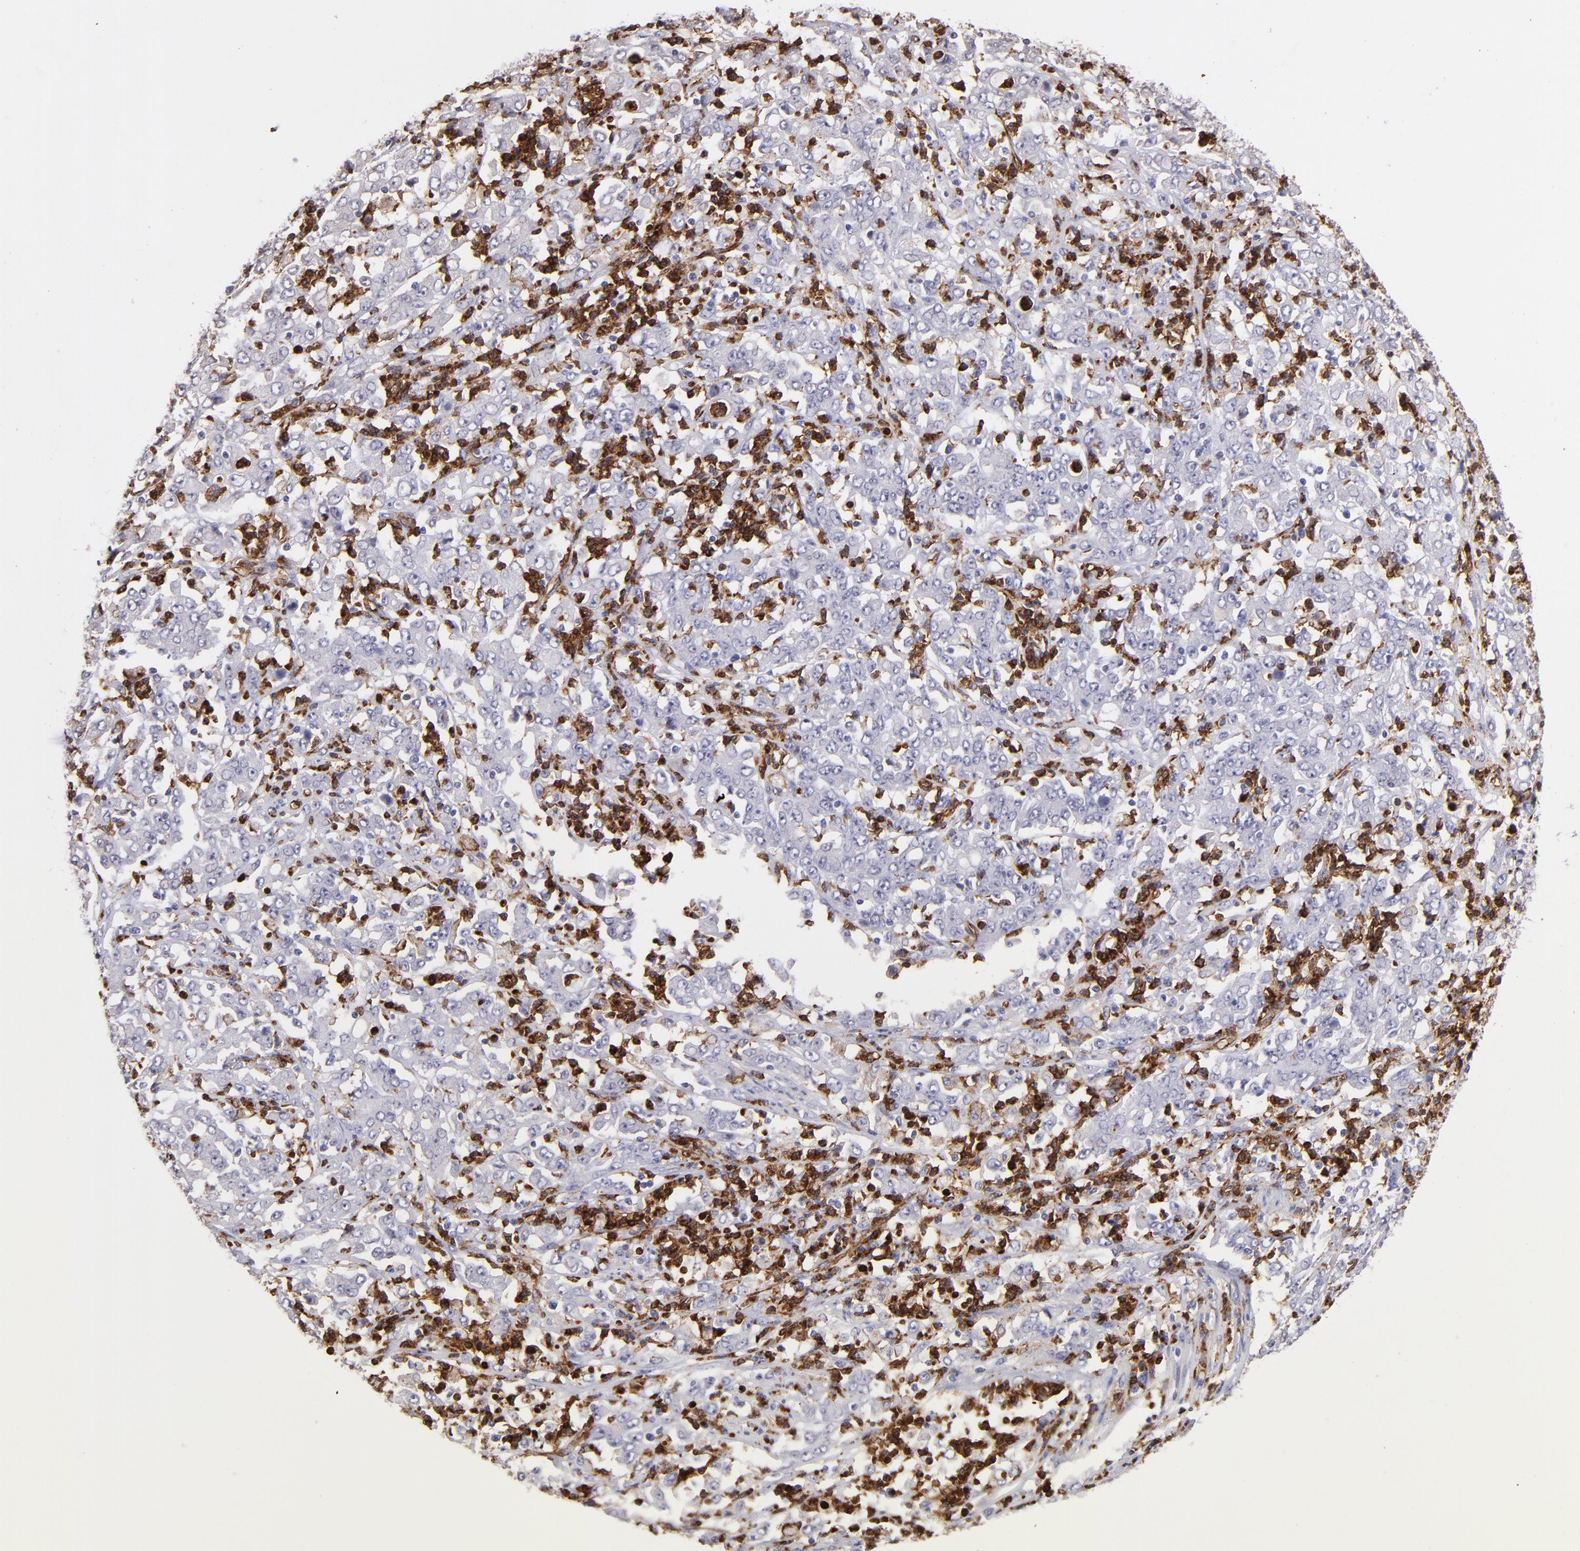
{"staining": {"intensity": "negative", "quantity": "none", "location": "none"}, "tissue": "stomach cancer", "cell_type": "Tumor cells", "image_type": "cancer", "snomed": [{"axis": "morphology", "description": "Adenocarcinoma, NOS"}, {"axis": "topography", "description": "Stomach, lower"}], "caption": "High power microscopy micrograph of an immunohistochemistry image of stomach cancer, revealing no significant positivity in tumor cells.", "gene": "DYSF", "patient": {"sex": "female", "age": 71}}